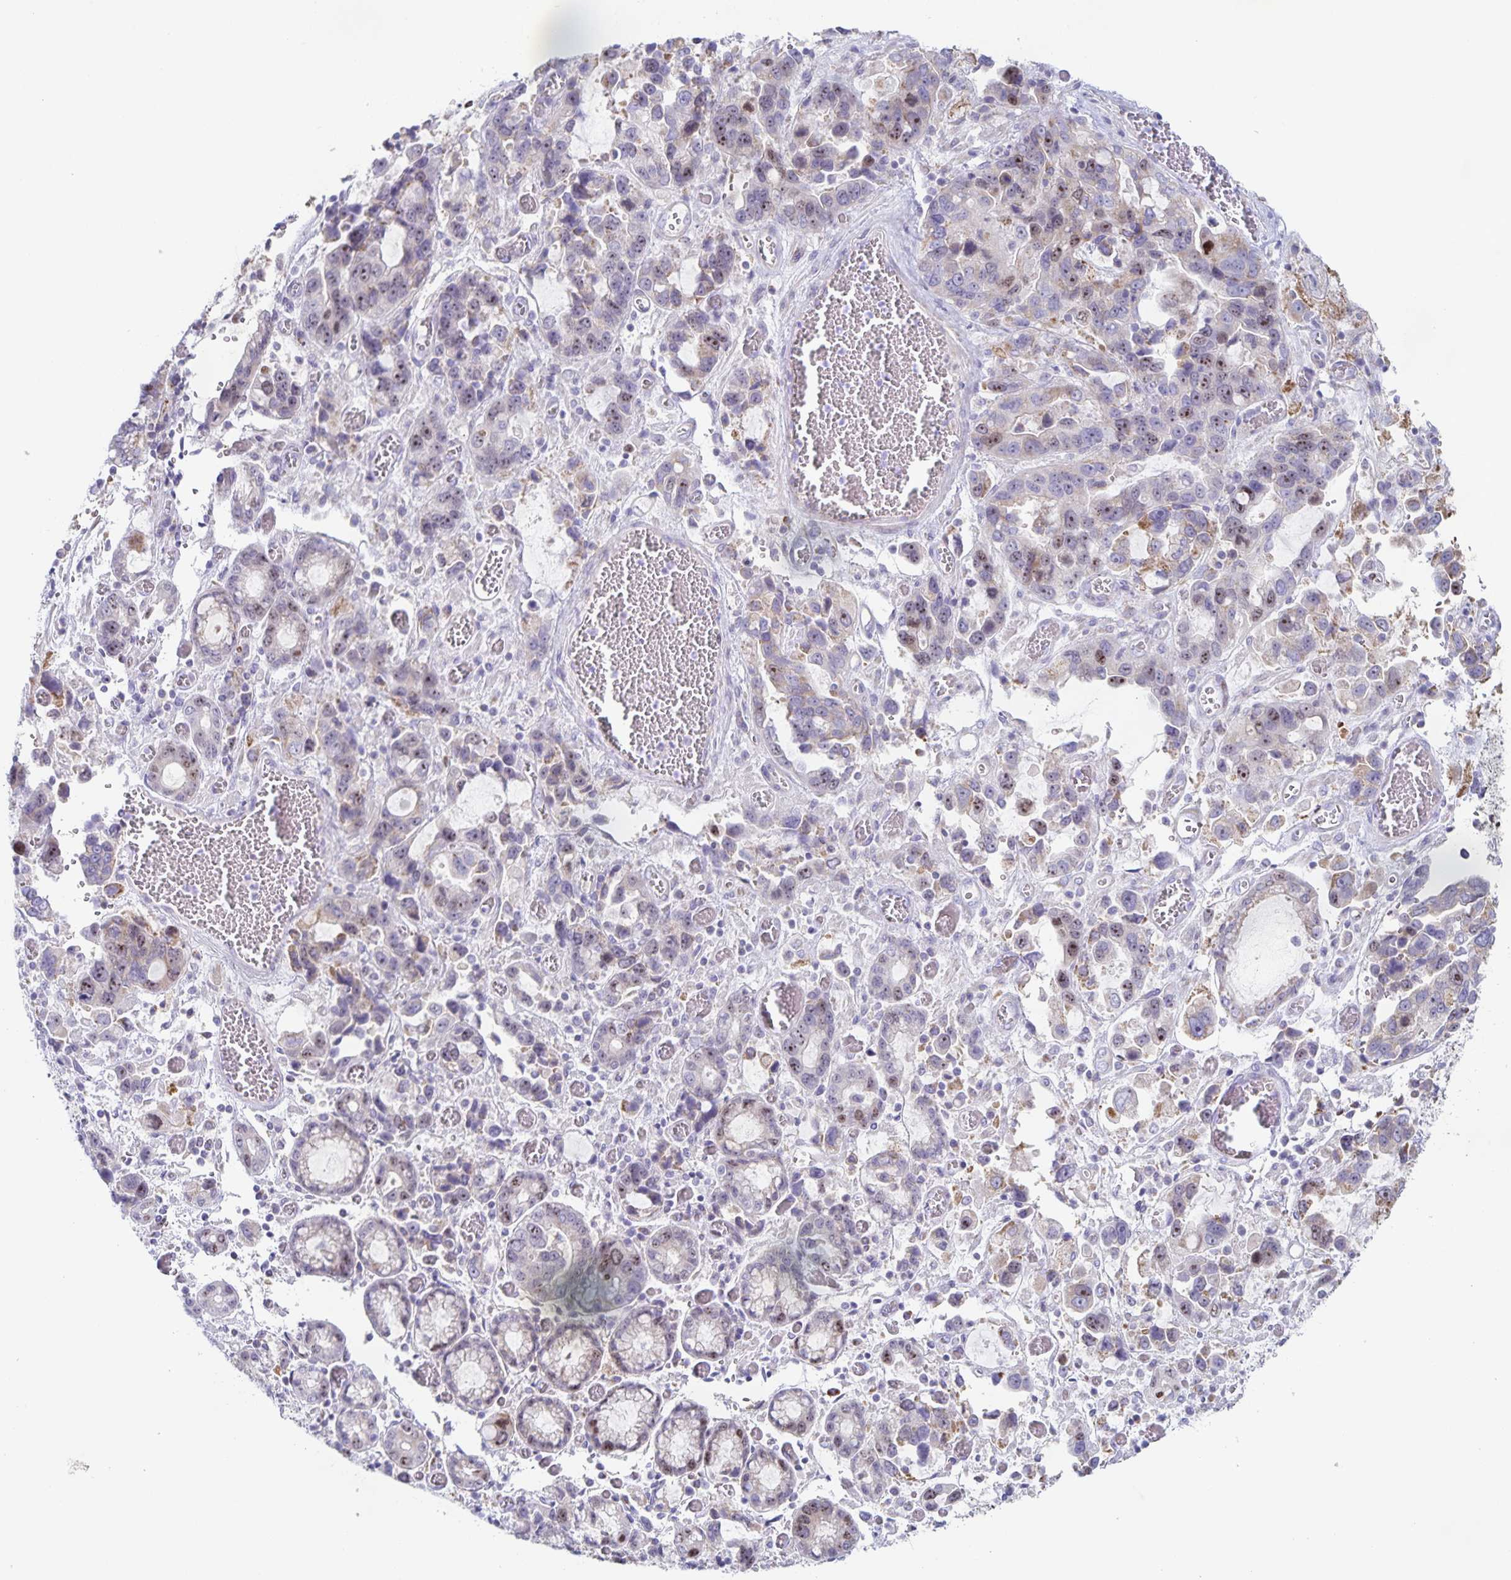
{"staining": {"intensity": "weak", "quantity": "25%-75%", "location": "cytoplasmic/membranous,nuclear"}, "tissue": "stomach cancer", "cell_type": "Tumor cells", "image_type": "cancer", "snomed": [{"axis": "morphology", "description": "Adenocarcinoma, NOS"}, {"axis": "topography", "description": "Stomach, upper"}], "caption": "Weak cytoplasmic/membranous and nuclear positivity is identified in approximately 25%-75% of tumor cells in adenocarcinoma (stomach). (Brightfield microscopy of DAB IHC at high magnification).", "gene": "CENPH", "patient": {"sex": "female", "age": 81}}